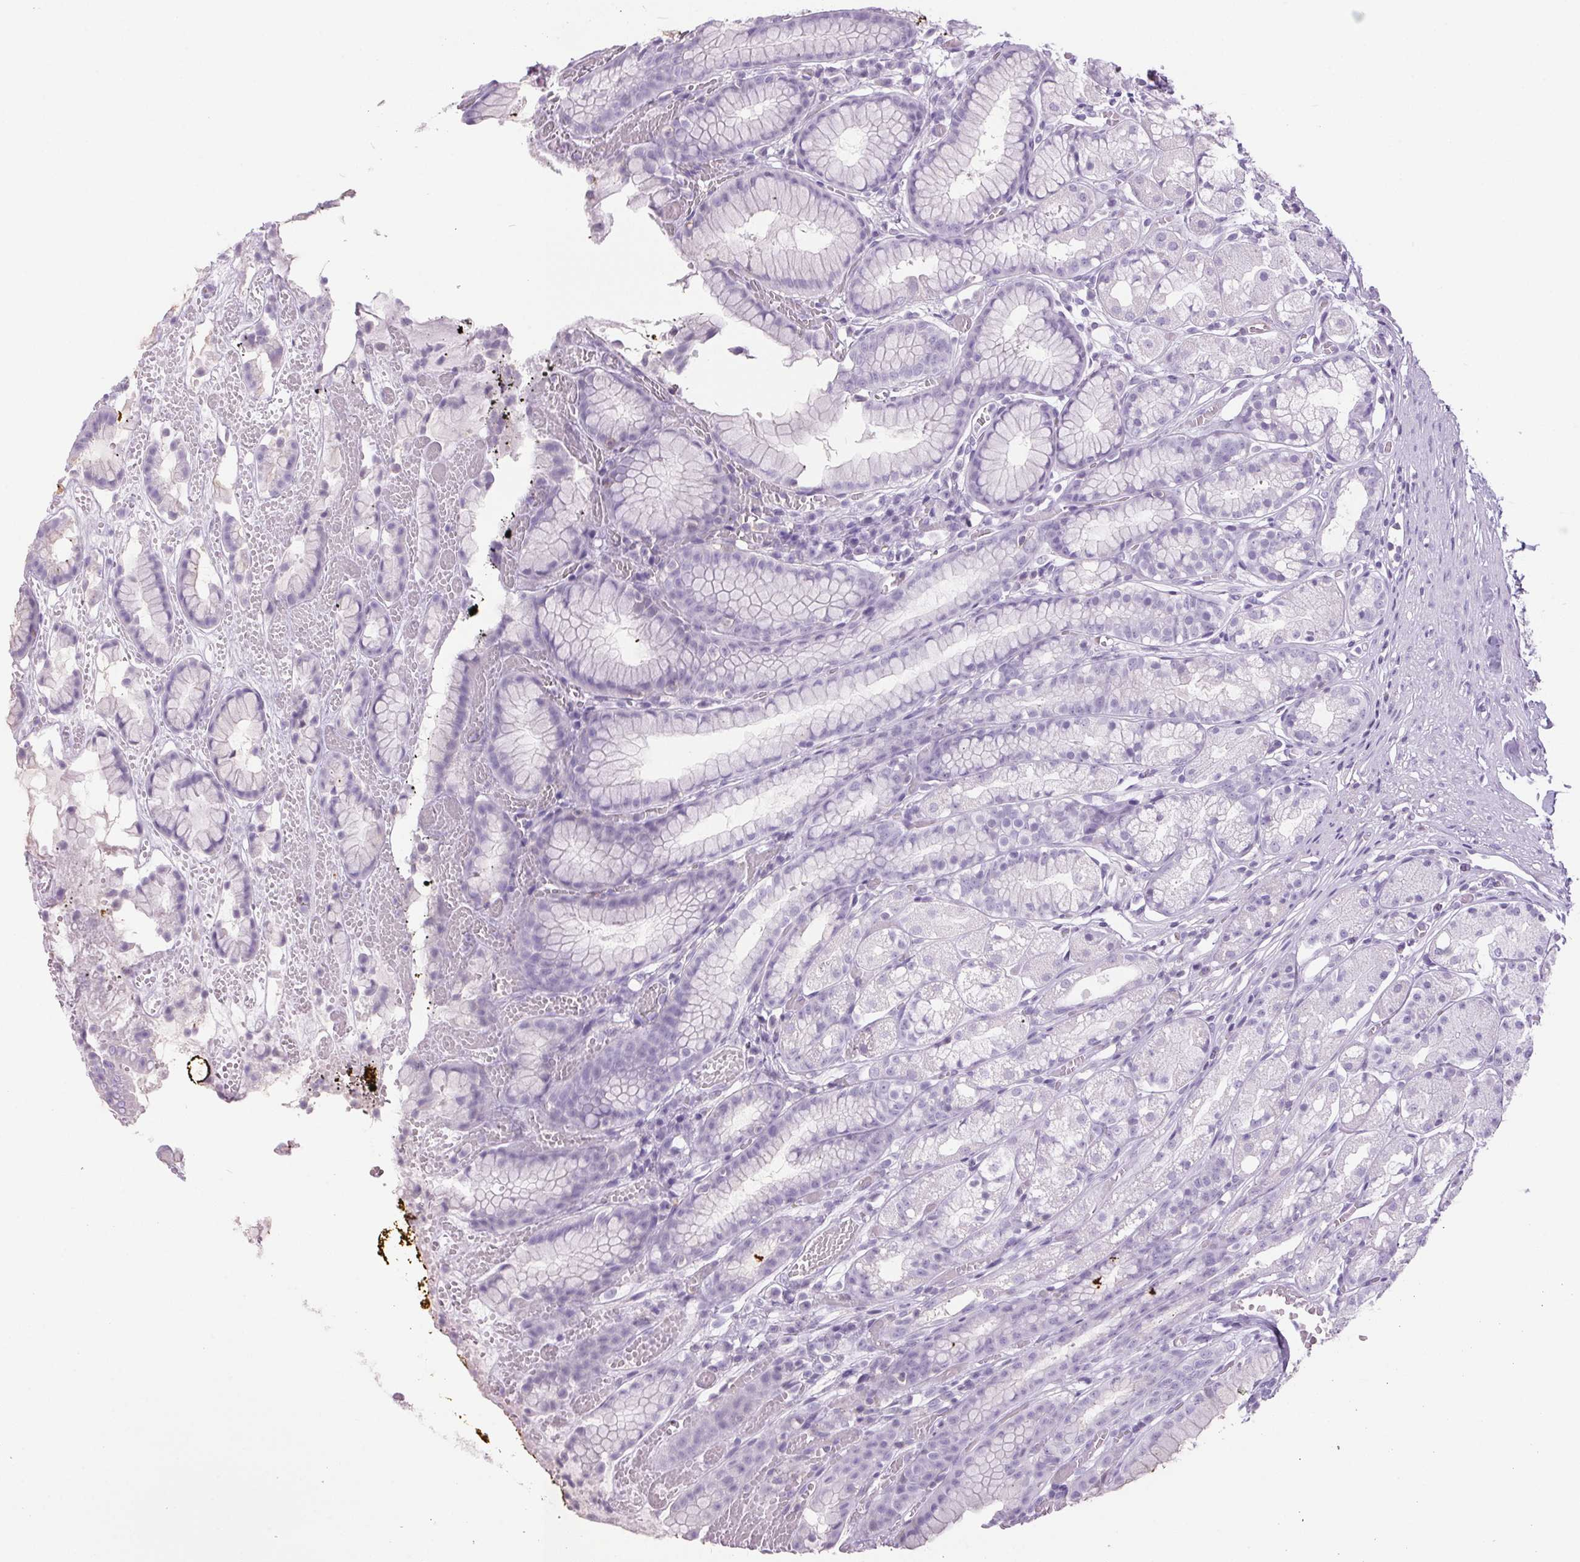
{"staining": {"intensity": "negative", "quantity": "none", "location": "none"}, "tissue": "stomach", "cell_type": "Glandular cells", "image_type": "normal", "snomed": [{"axis": "morphology", "description": "Normal tissue, NOS"}, {"axis": "topography", "description": "Smooth muscle"}, {"axis": "topography", "description": "Stomach"}], "caption": "IHC micrograph of normal stomach: stomach stained with DAB shows no significant protein staining in glandular cells. Brightfield microscopy of immunohistochemistry stained with DAB (brown) and hematoxylin (blue), captured at high magnification.", "gene": "S100A2", "patient": {"sex": "male", "age": 70}}